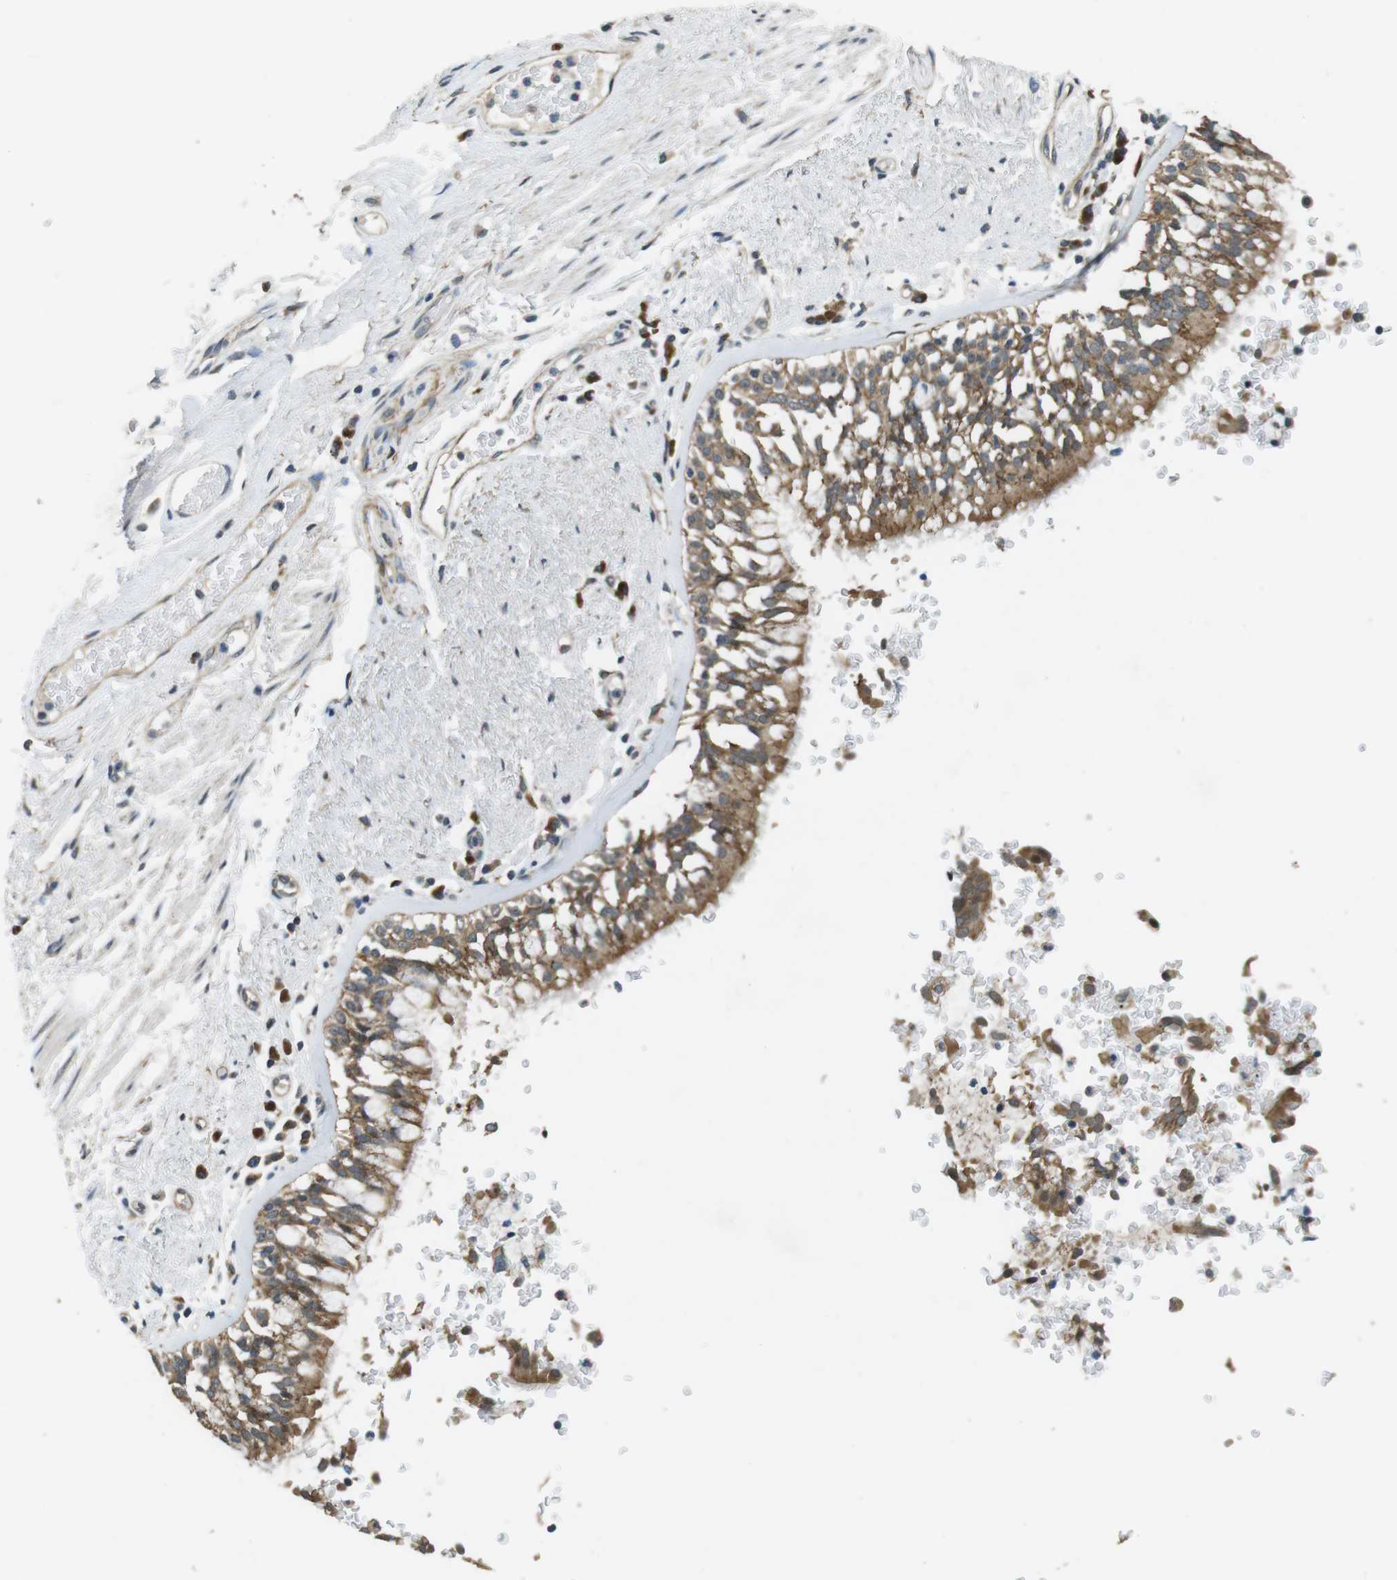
{"staining": {"intensity": "moderate", "quantity": ">75%", "location": "cytoplasmic/membranous"}, "tissue": "bronchus", "cell_type": "Respiratory epithelial cells", "image_type": "normal", "snomed": [{"axis": "morphology", "description": "Normal tissue, NOS"}, {"axis": "morphology", "description": "Adenocarcinoma, NOS"}, {"axis": "topography", "description": "Bronchus"}, {"axis": "topography", "description": "Lung"}], "caption": "Immunohistochemical staining of benign human bronchus shows medium levels of moderate cytoplasmic/membranous positivity in approximately >75% of respiratory epithelial cells.", "gene": "CLDN7", "patient": {"sex": "male", "age": 71}}